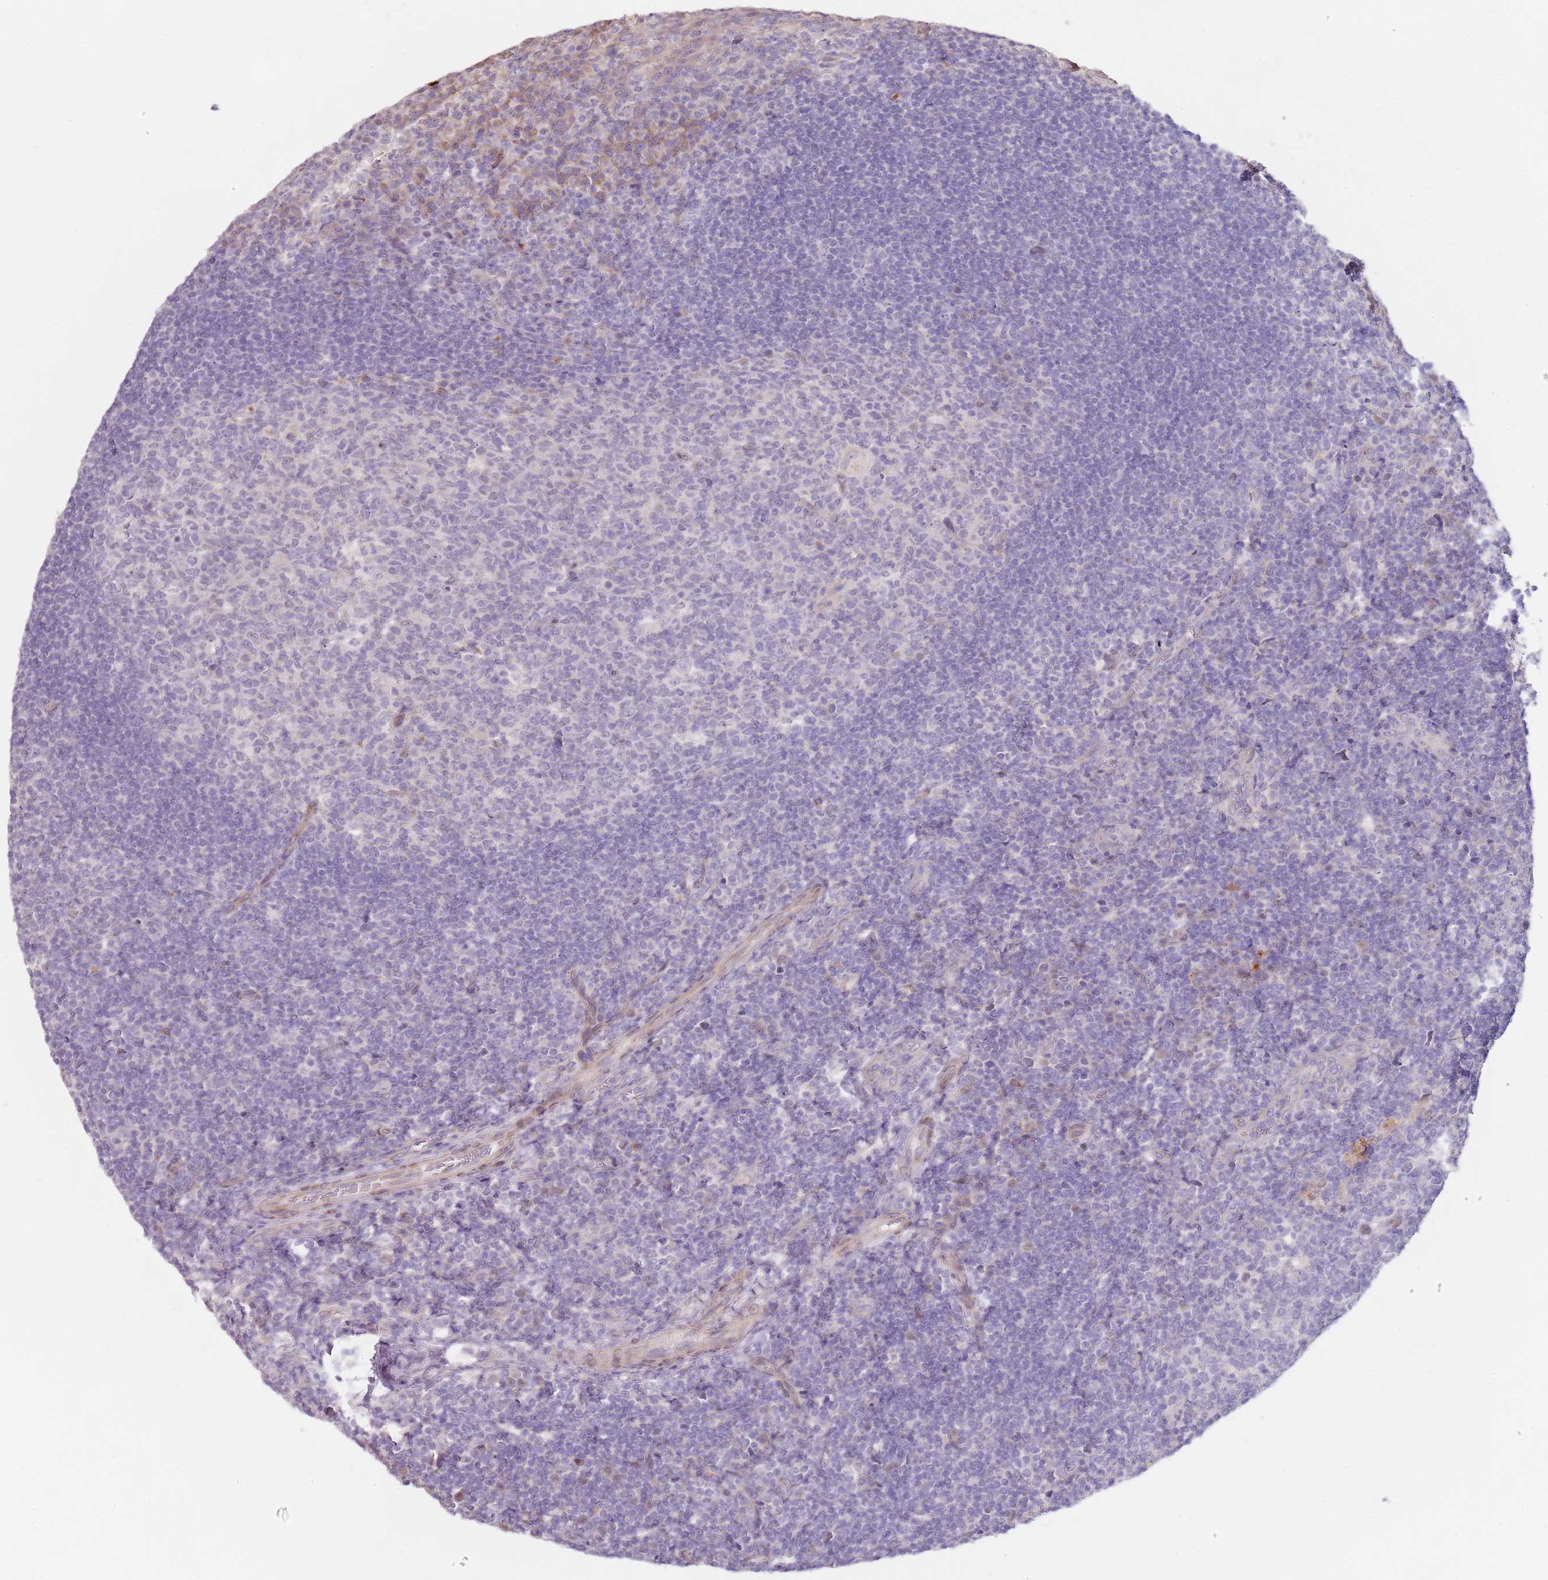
{"staining": {"intensity": "negative", "quantity": "none", "location": "none"}, "tissue": "tonsil", "cell_type": "Germinal center cells", "image_type": "normal", "snomed": [{"axis": "morphology", "description": "Normal tissue, NOS"}, {"axis": "topography", "description": "Tonsil"}], "caption": "A histopathology image of tonsil stained for a protein displays no brown staining in germinal center cells.", "gene": "TBC1D9", "patient": {"sex": "female", "age": 10}}